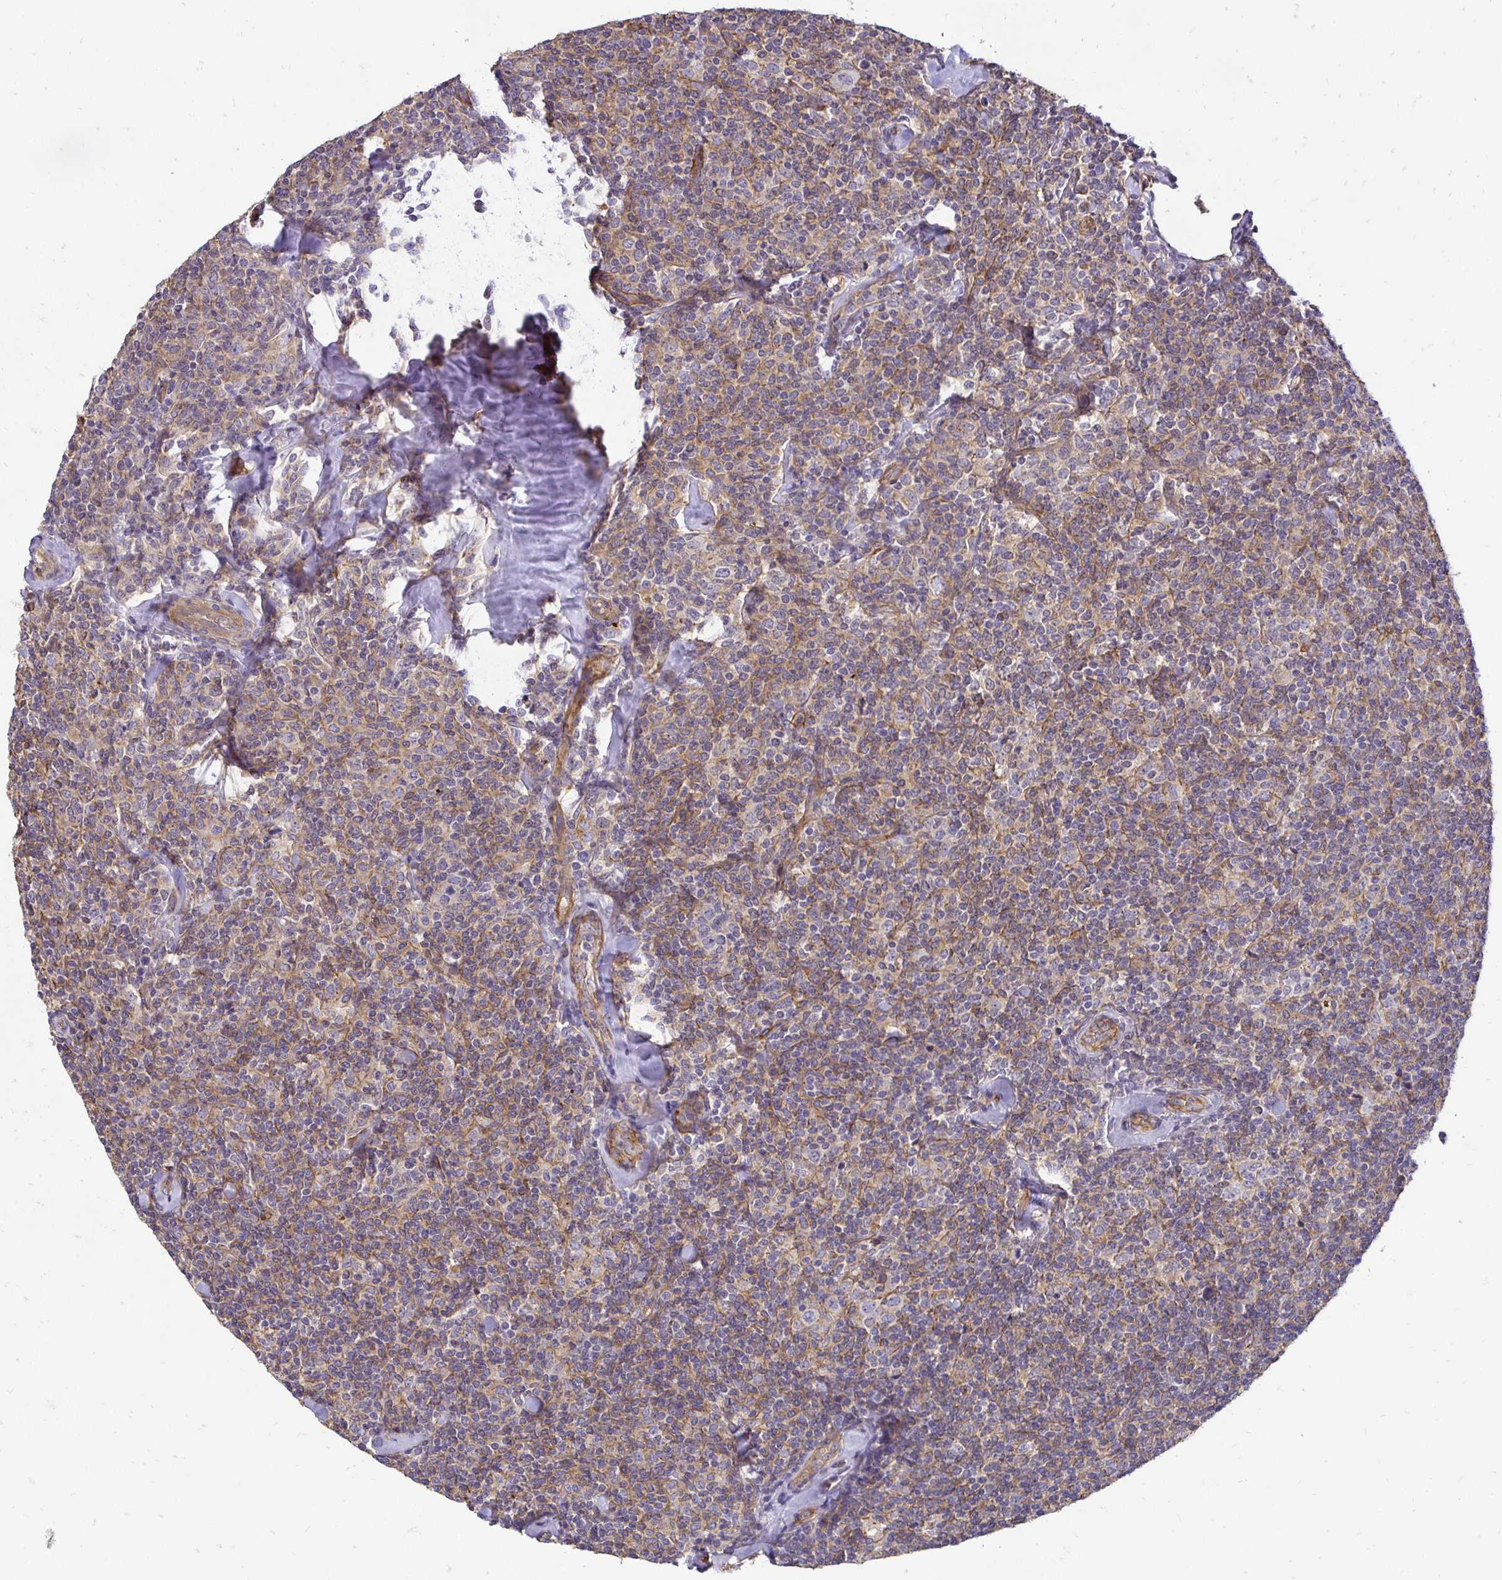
{"staining": {"intensity": "weak", "quantity": "25%-75%", "location": "cytoplasmic/membranous"}, "tissue": "lymphoma", "cell_type": "Tumor cells", "image_type": "cancer", "snomed": [{"axis": "morphology", "description": "Malignant lymphoma, non-Hodgkin's type, Low grade"}, {"axis": "topography", "description": "Lymph node"}], "caption": "Immunohistochemistry image of lymphoma stained for a protein (brown), which exhibits low levels of weak cytoplasmic/membranous positivity in about 25%-75% of tumor cells.", "gene": "SLC9A1", "patient": {"sex": "female", "age": 56}}